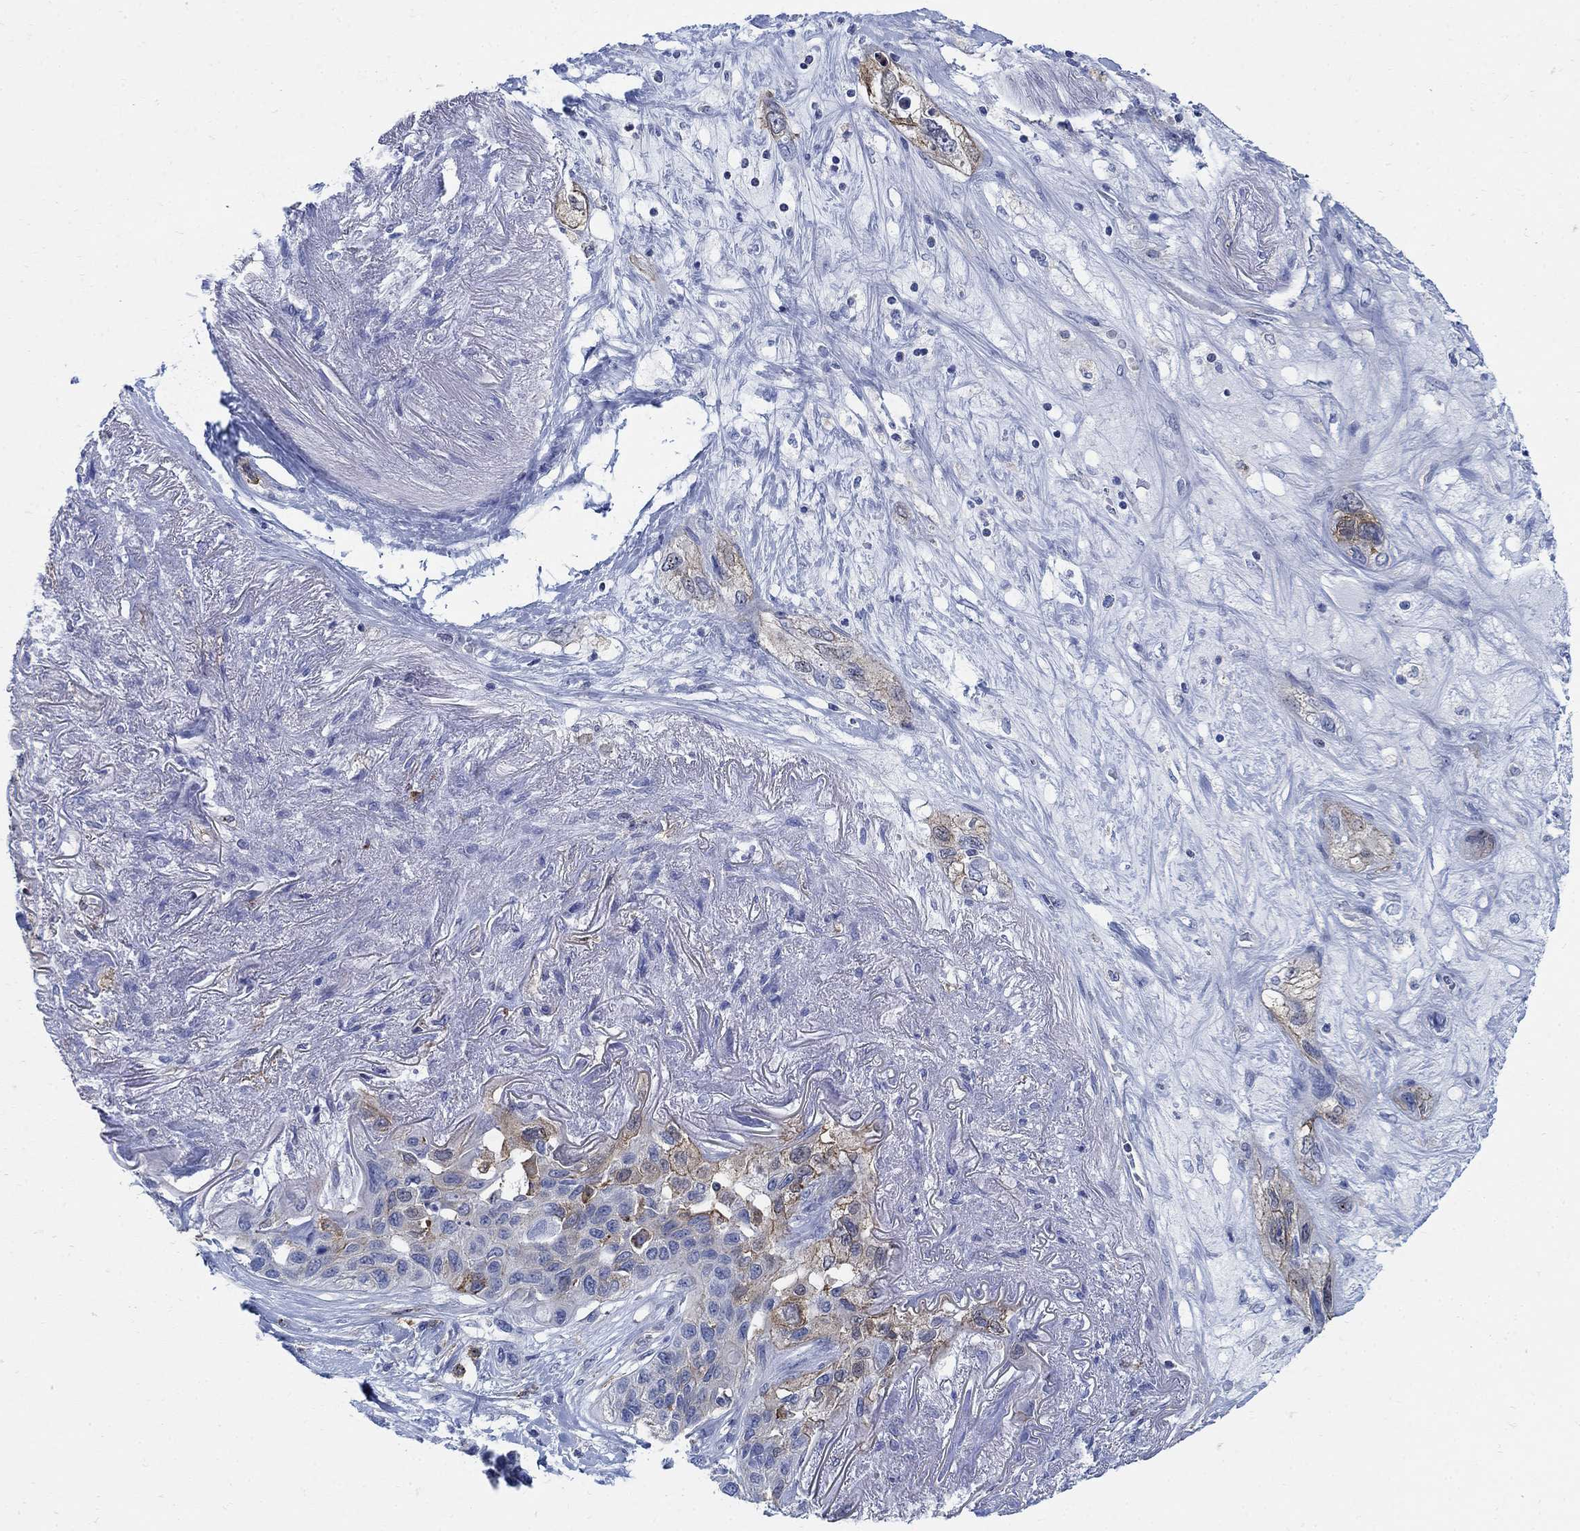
{"staining": {"intensity": "moderate", "quantity": "<25%", "location": "cytoplasmic/membranous"}, "tissue": "lung cancer", "cell_type": "Tumor cells", "image_type": "cancer", "snomed": [{"axis": "morphology", "description": "Squamous cell carcinoma, NOS"}, {"axis": "topography", "description": "Lung"}], "caption": "High-power microscopy captured an immunohistochemistry photomicrograph of squamous cell carcinoma (lung), revealing moderate cytoplasmic/membranous staining in about <25% of tumor cells. Using DAB (brown) and hematoxylin (blue) stains, captured at high magnification using brightfield microscopy.", "gene": "PHF21B", "patient": {"sex": "female", "age": 70}}